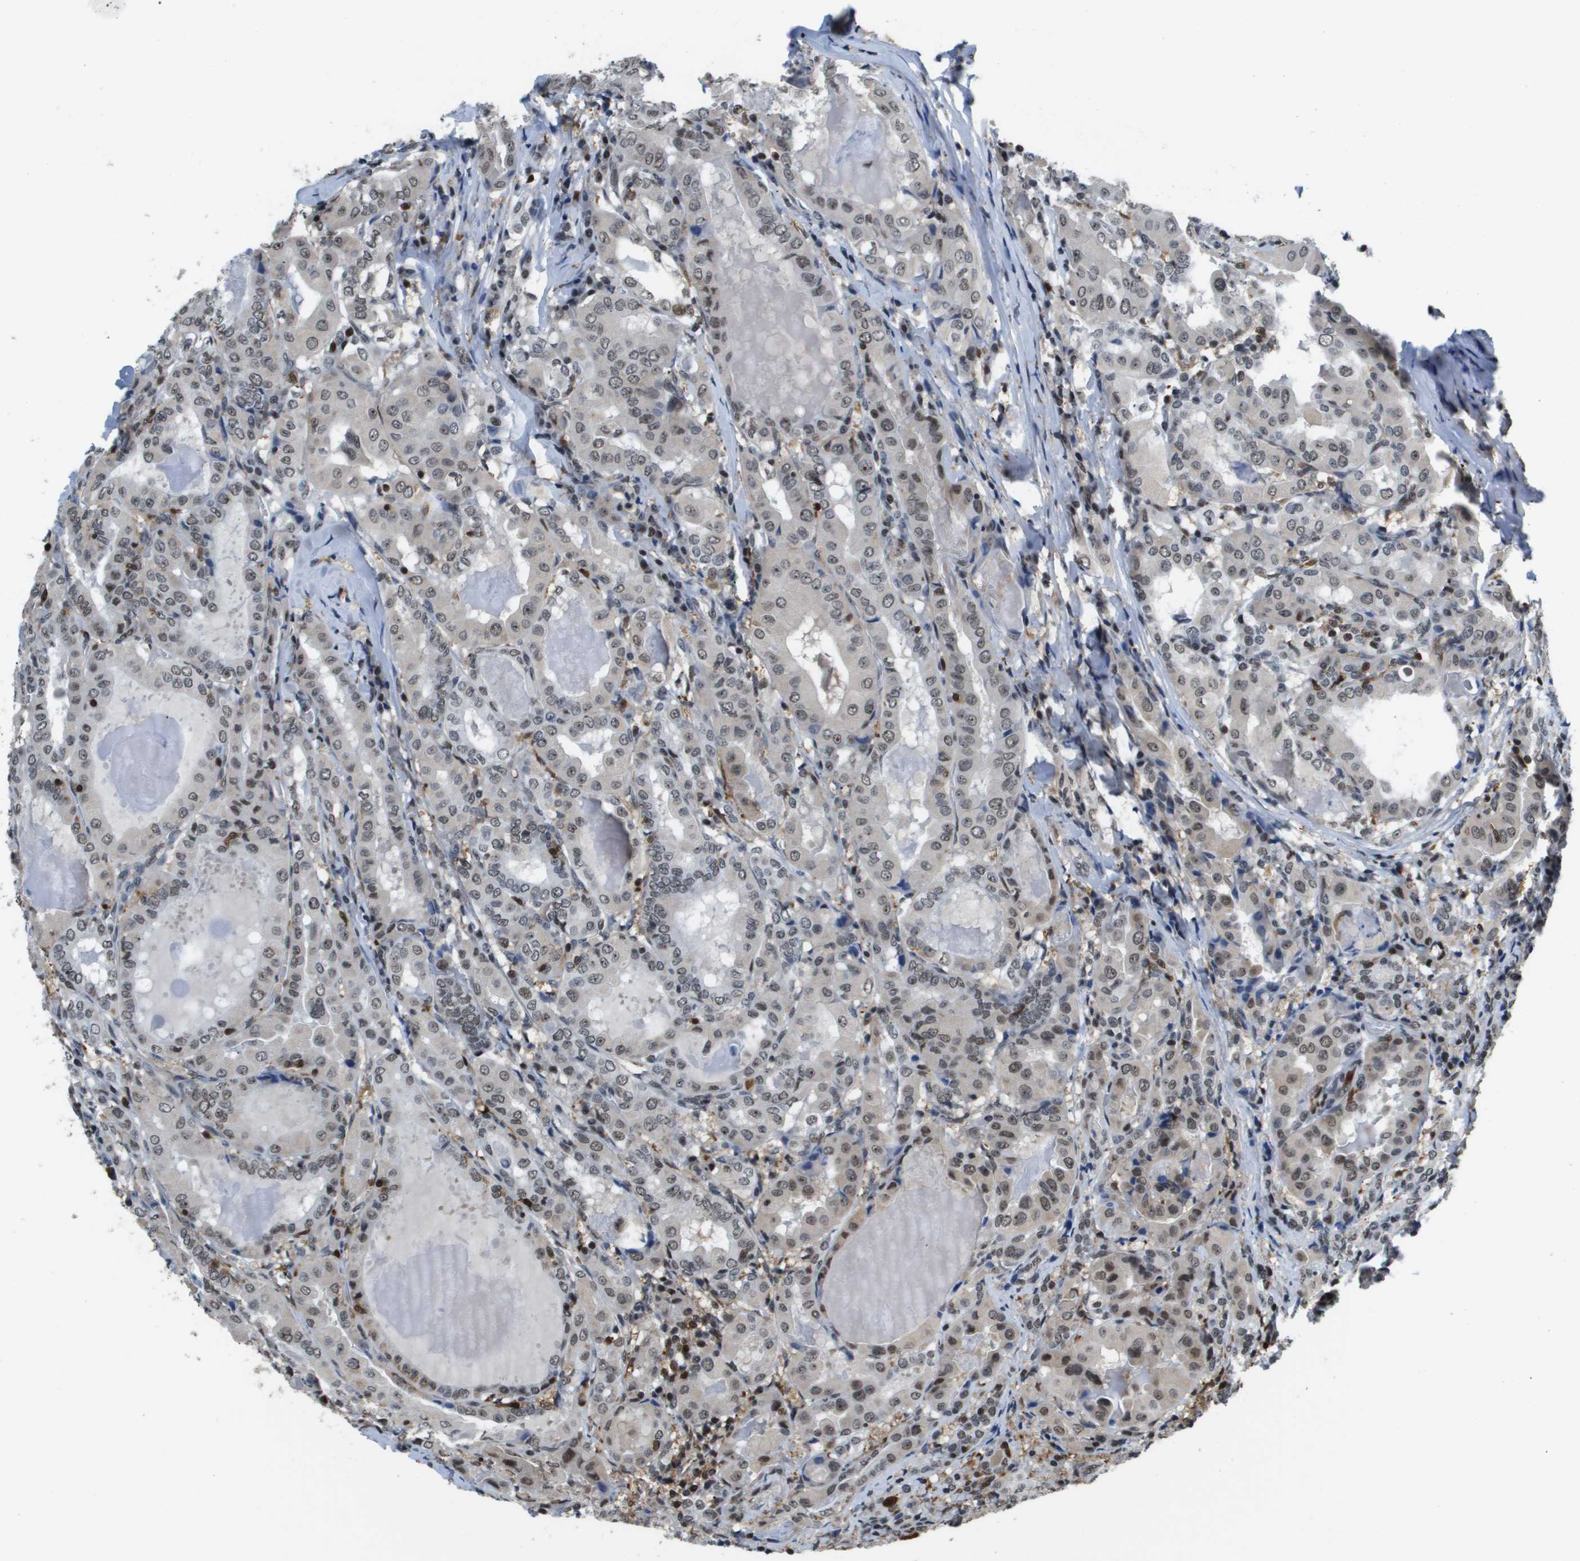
{"staining": {"intensity": "weak", "quantity": ">75%", "location": "nuclear"}, "tissue": "thyroid cancer", "cell_type": "Tumor cells", "image_type": "cancer", "snomed": [{"axis": "morphology", "description": "Papillary adenocarcinoma, NOS"}, {"axis": "topography", "description": "Thyroid gland"}], "caption": "Weak nuclear positivity for a protein is appreciated in approximately >75% of tumor cells of thyroid papillary adenocarcinoma using IHC.", "gene": "EP400", "patient": {"sex": "female", "age": 42}}